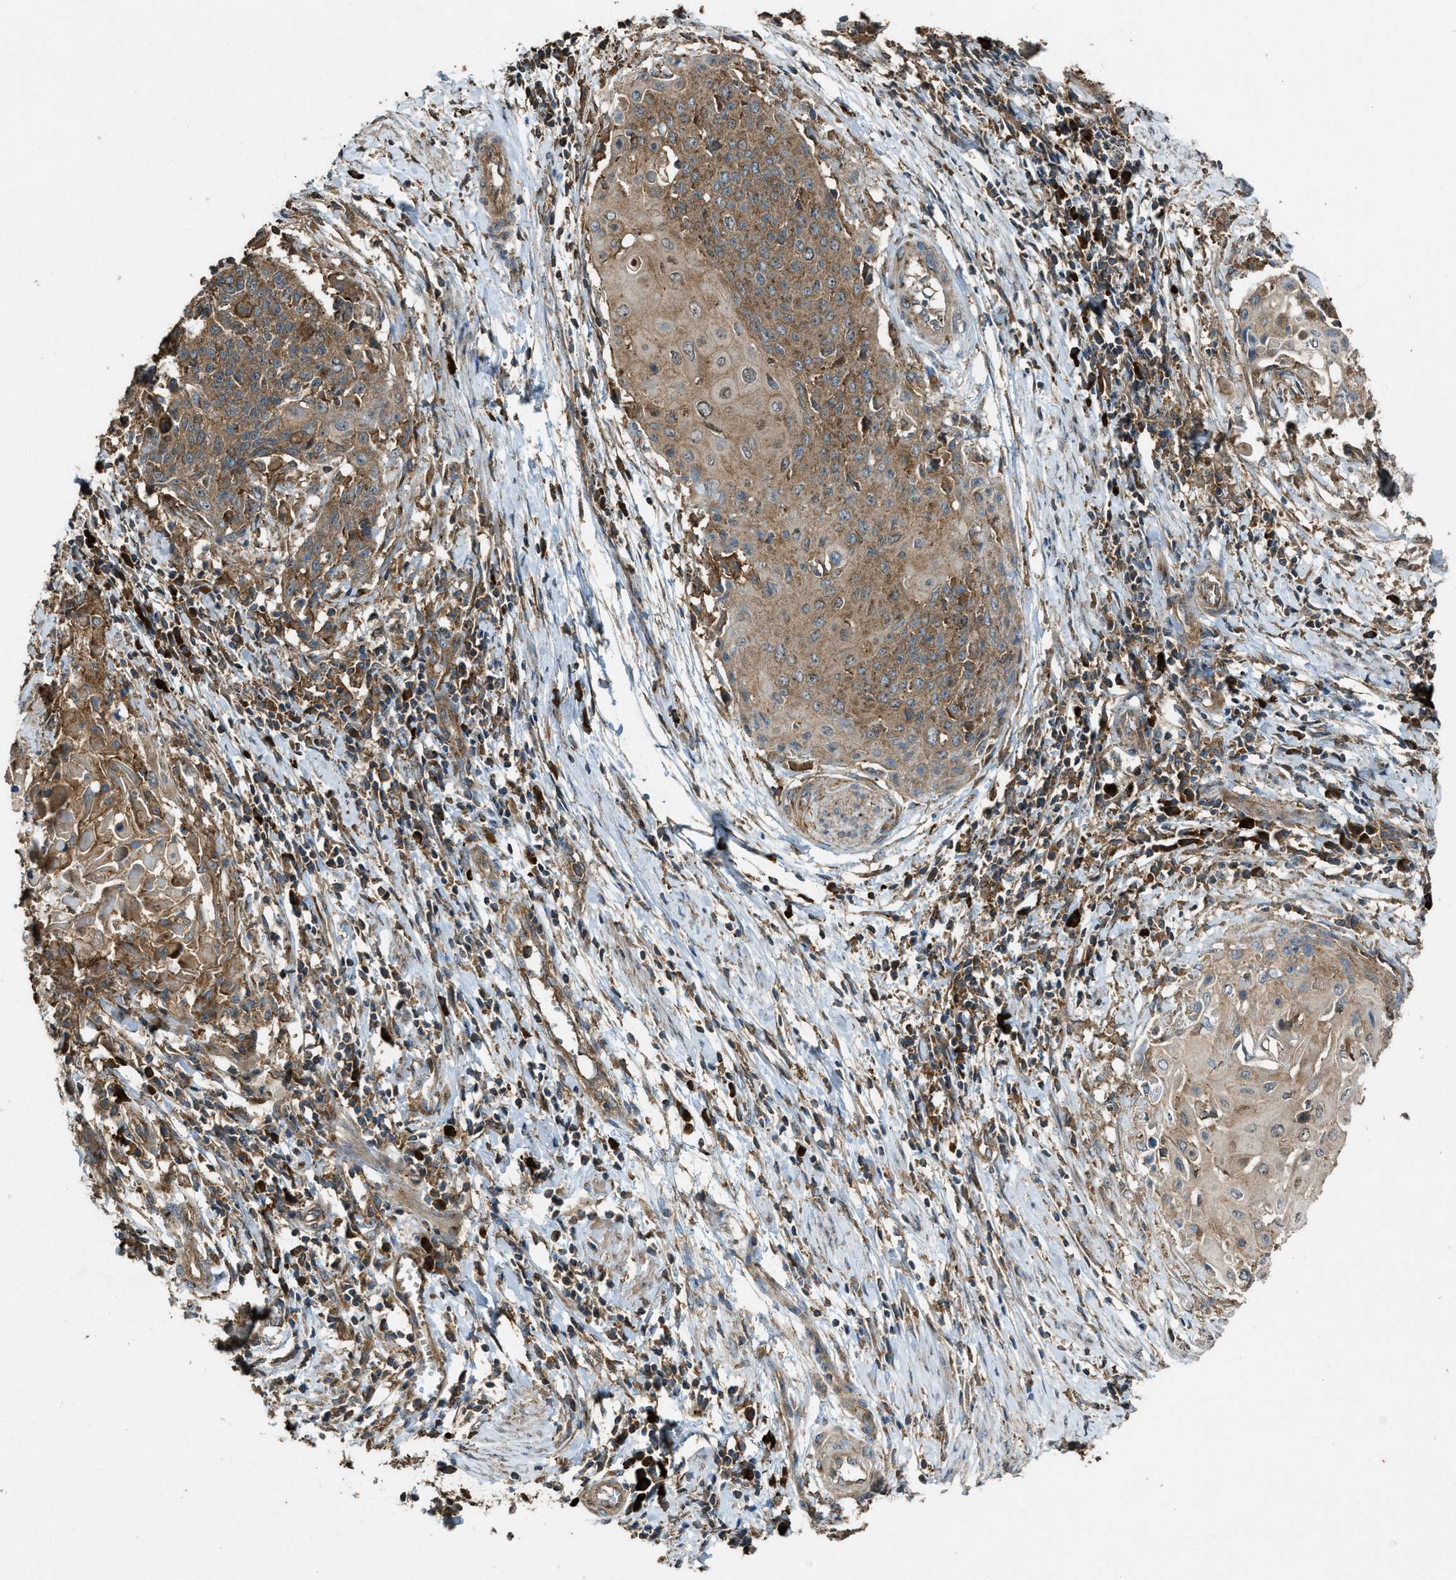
{"staining": {"intensity": "moderate", "quantity": ">75%", "location": "cytoplasmic/membranous"}, "tissue": "cervical cancer", "cell_type": "Tumor cells", "image_type": "cancer", "snomed": [{"axis": "morphology", "description": "Squamous cell carcinoma, NOS"}, {"axis": "topography", "description": "Cervix"}], "caption": "Immunohistochemistry (IHC) (DAB) staining of human cervical cancer (squamous cell carcinoma) shows moderate cytoplasmic/membranous protein positivity in approximately >75% of tumor cells.", "gene": "MAP3K8", "patient": {"sex": "female", "age": 39}}